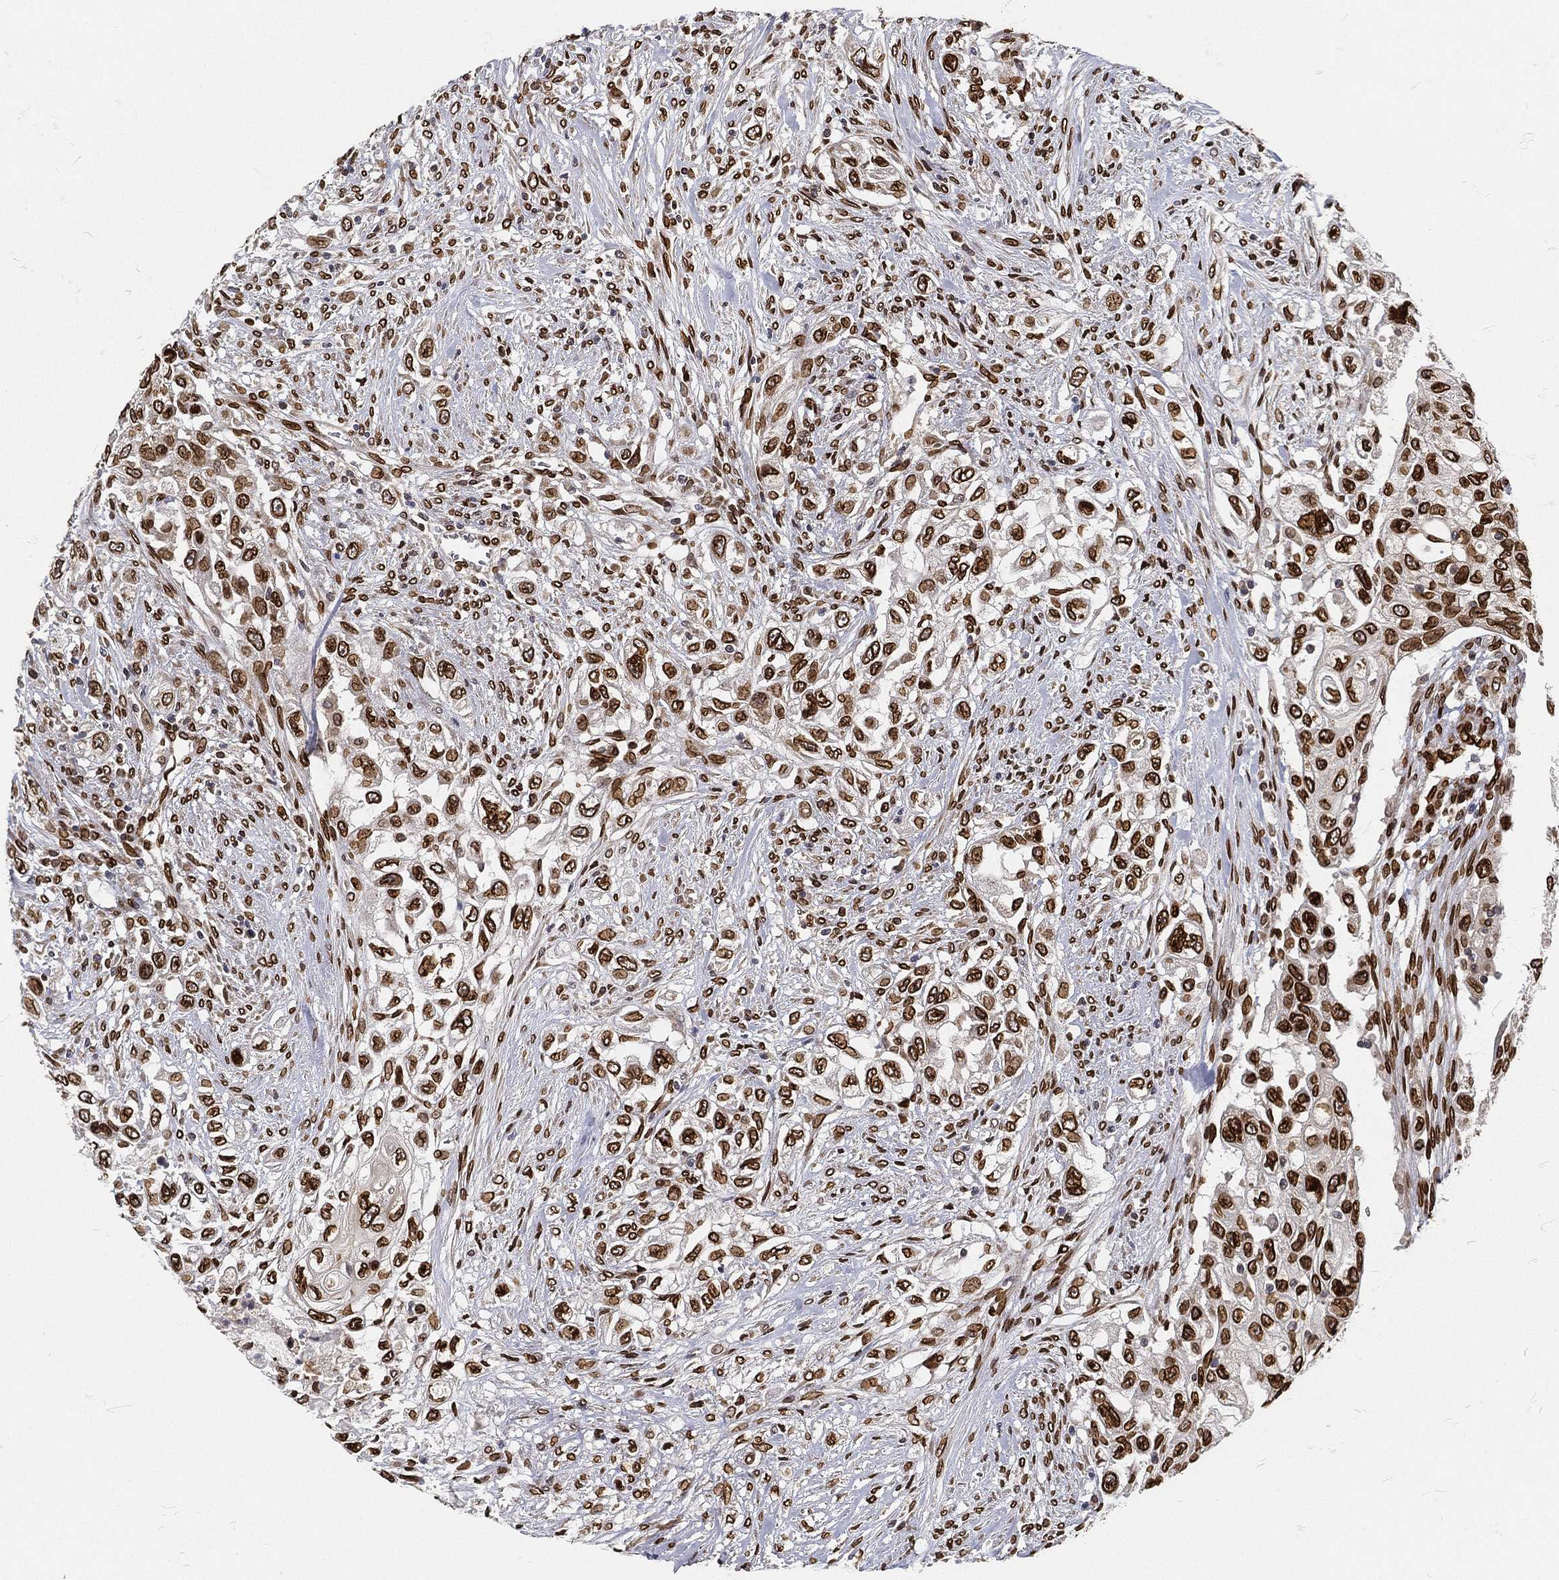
{"staining": {"intensity": "strong", "quantity": ">75%", "location": "cytoplasmic/membranous,nuclear"}, "tissue": "urothelial cancer", "cell_type": "Tumor cells", "image_type": "cancer", "snomed": [{"axis": "morphology", "description": "Urothelial carcinoma, High grade"}, {"axis": "topography", "description": "Urinary bladder"}], "caption": "High-magnification brightfield microscopy of urothelial cancer stained with DAB (3,3'-diaminobenzidine) (brown) and counterstained with hematoxylin (blue). tumor cells exhibit strong cytoplasmic/membranous and nuclear staining is seen in about>75% of cells.", "gene": "PALB2", "patient": {"sex": "female", "age": 56}}